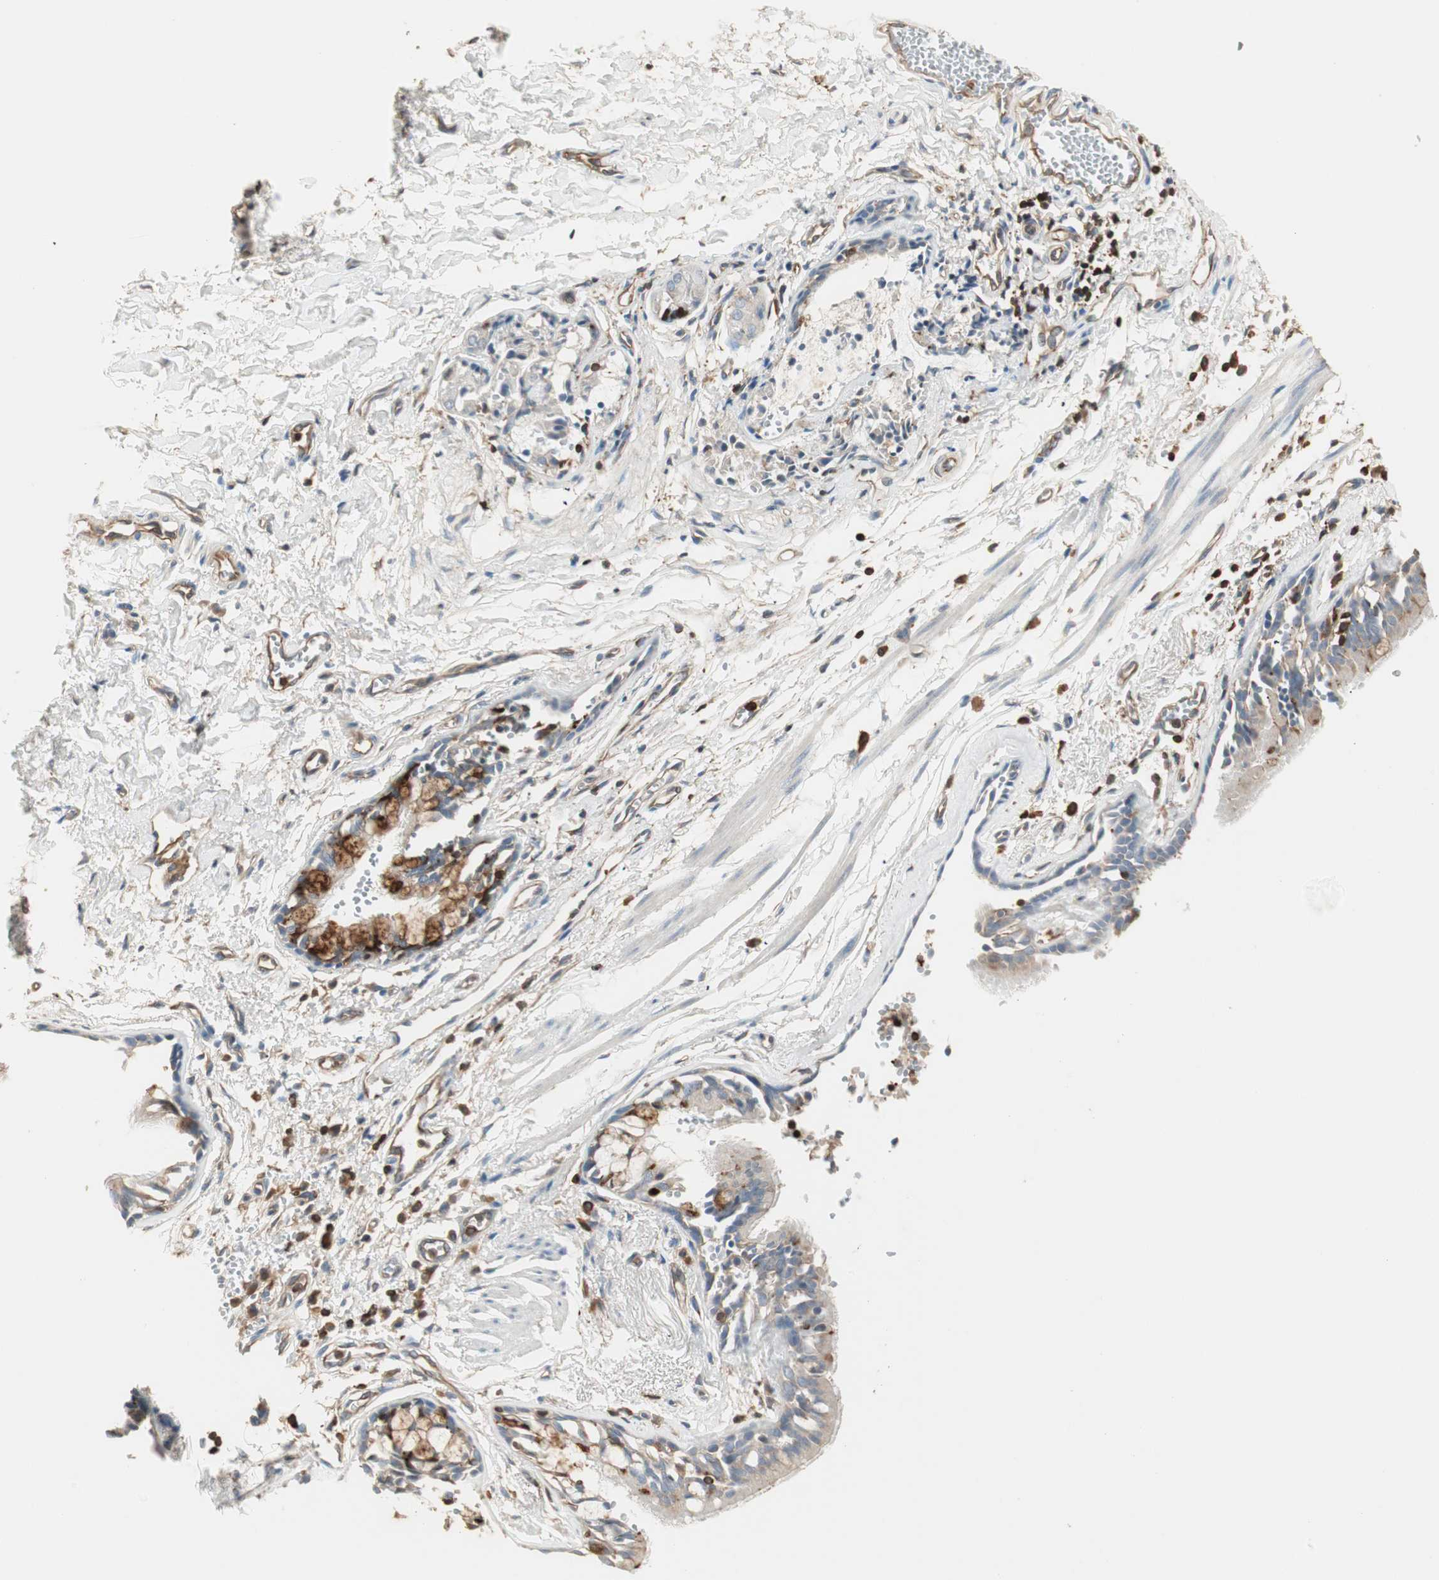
{"staining": {"intensity": "weak", "quantity": "25%-75%", "location": "cytoplasmic/membranous"}, "tissue": "bronchus", "cell_type": "Respiratory epithelial cells", "image_type": "normal", "snomed": [{"axis": "morphology", "description": "Normal tissue, NOS"}, {"axis": "topography", "description": "Bronchus"}, {"axis": "topography", "description": "Lung"}], "caption": "IHC photomicrograph of normal bronchus: bronchus stained using IHC displays low levels of weak protein expression localized specifically in the cytoplasmic/membranous of respiratory epithelial cells, appearing as a cytoplasmic/membranous brown color.", "gene": "CRLF3", "patient": {"sex": "female", "age": 56}}